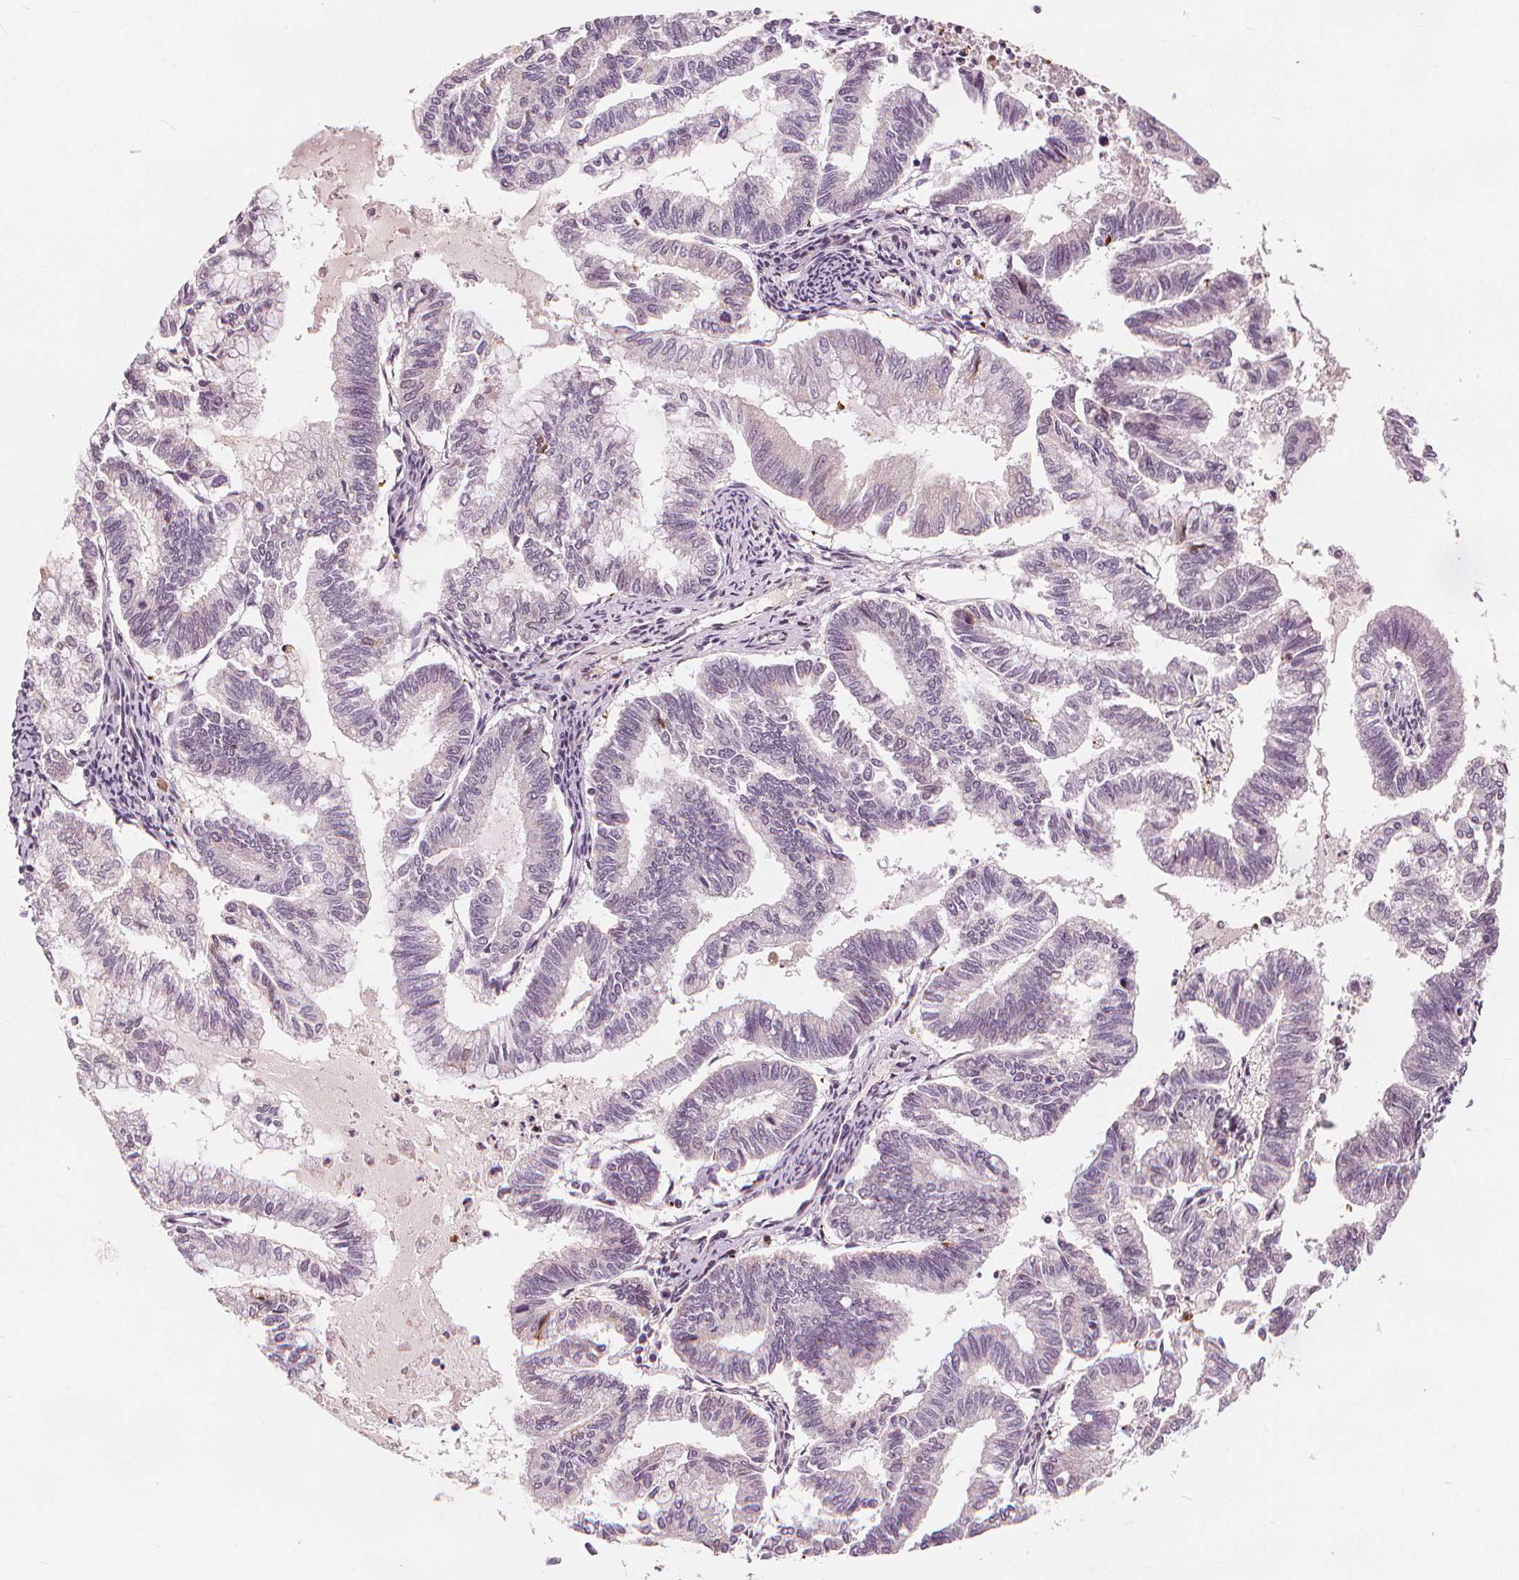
{"staining": {"intensity": "negative", "quantity": "none", "location": "none"}, "tissue": "endometrial cancer", "cell_type": "Tumor cells", "image_type": "cancer", "snomed": [{"axis": "morphology", "description": "Adenocarcinoma, NOS"}, {"axis": "topography", "description": "Endometrium"}], "caption": "Immunohistochemistry histopathology image of human adenocarcinoma (endometrial) stained for a protein (brown), which displays no staining in tumor cells.", "gene": "SLC34A1", "patient": {"sex": "female", "age": 79}}